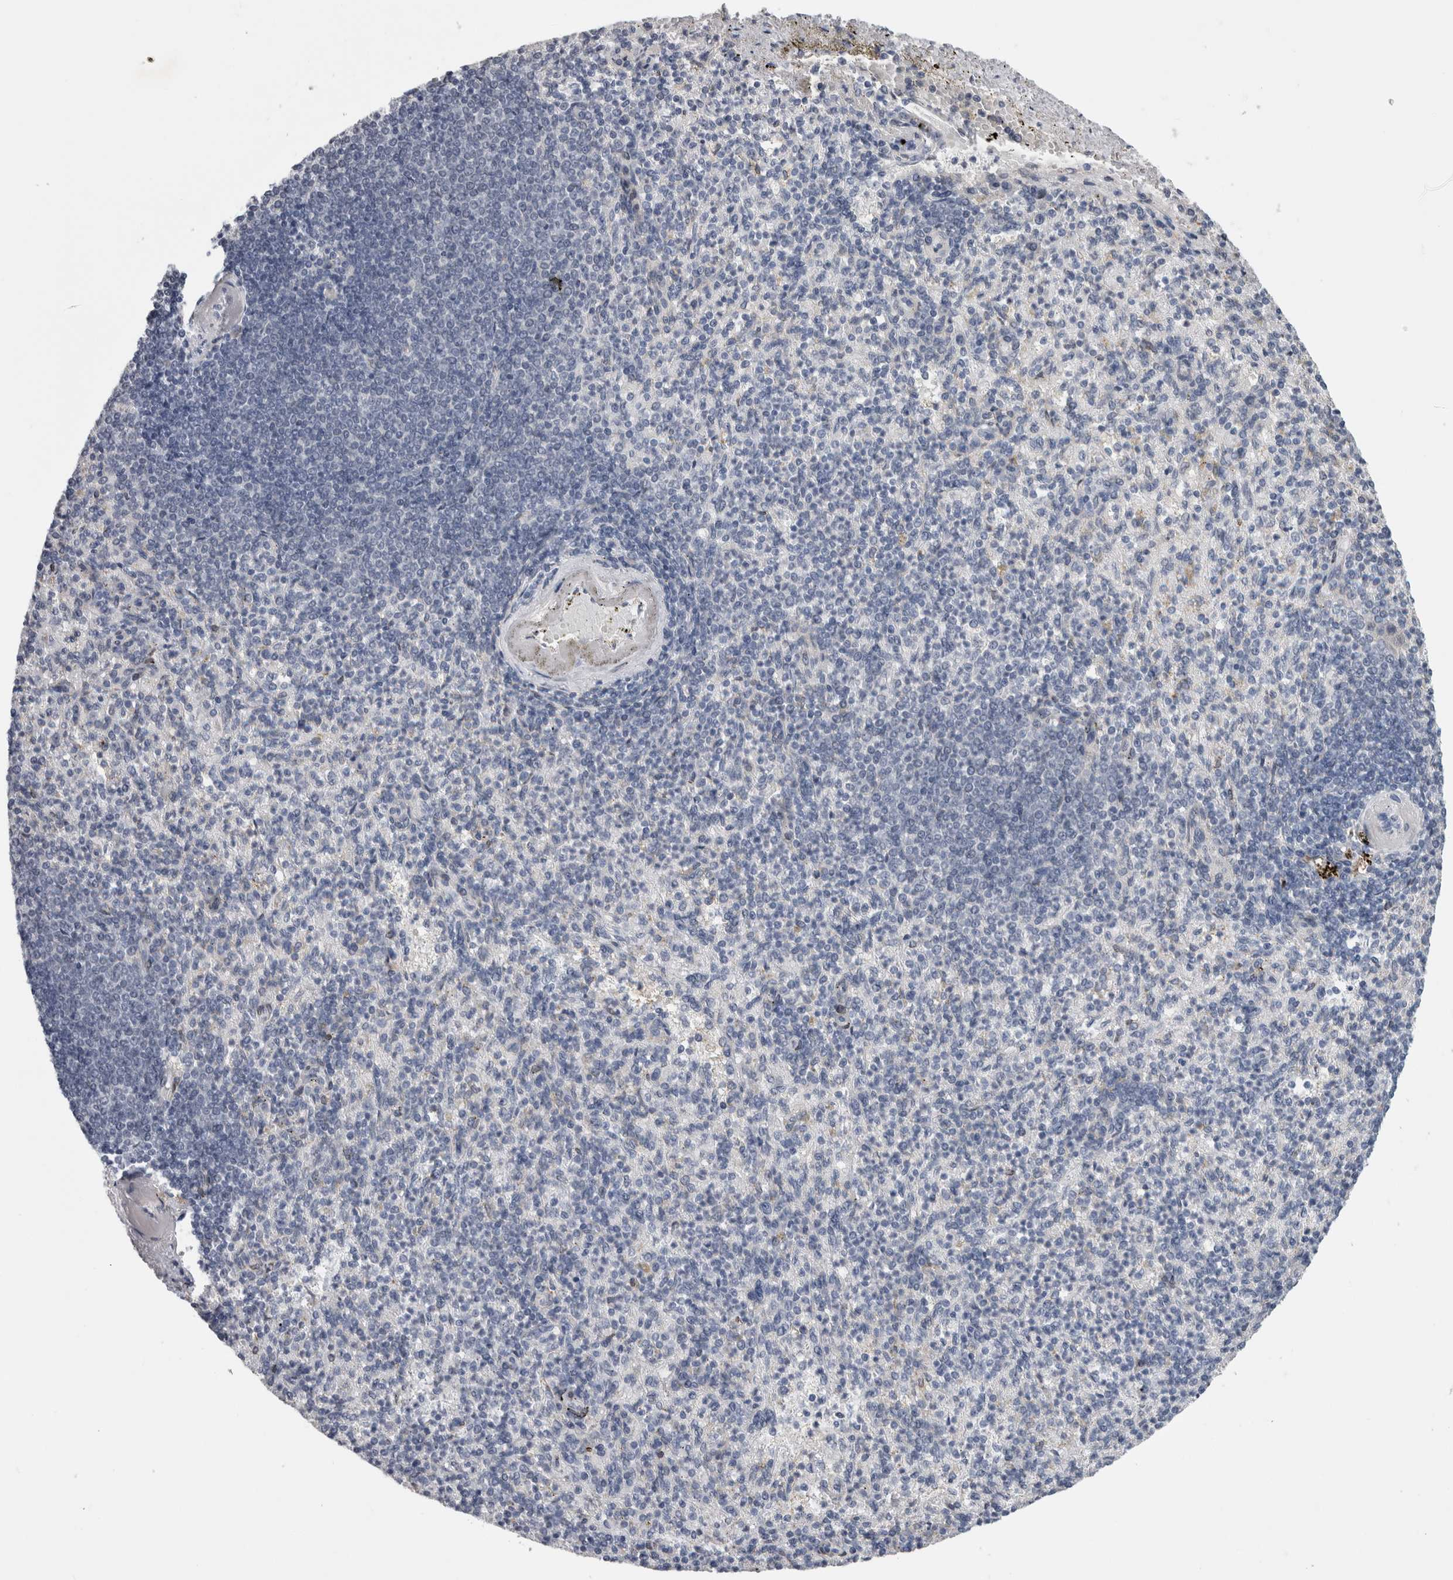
{"staining": {"intensity": "negative", "quantity": "none", "location": "none"}, "tissue": "spleen", "cell_type": "Cells in red pulp", "image_type": "normal", "snomed": [{"axis": "morphology", "description": "Normal tissue, NOS"}, {"axis": "topography", "description": "Spleen"}], "caption": "Immunohistochemical staining of benign spleen exhibits no significant positivity in cells in red pulp. The staining was performed using DAB to visualize the protein expression in brown, while the nuclei were stained in blue with hematoxylin (Magnification: 20x).", "gene": "PRXL2A", "patient": {"sex": "female", "age": 74}}